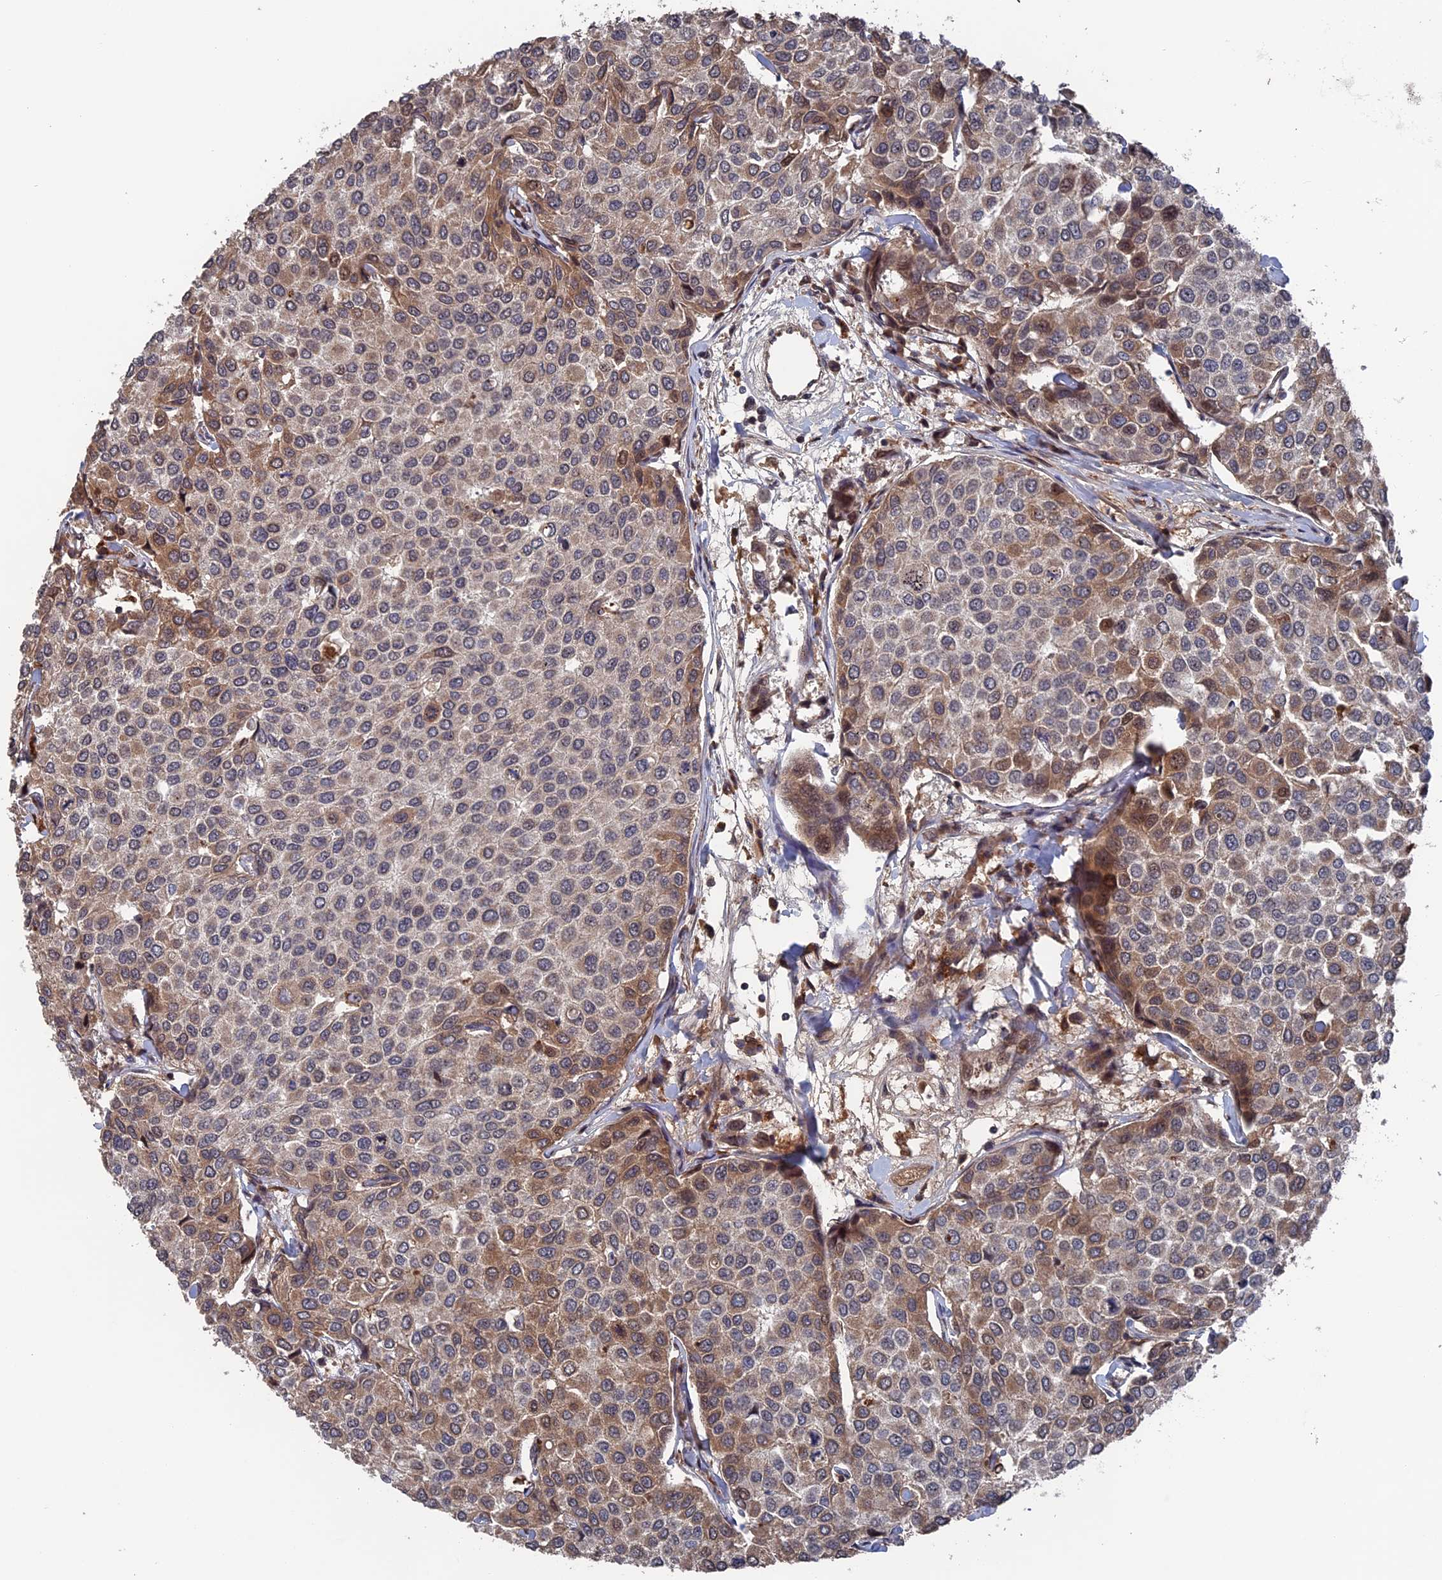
{"staining": {"intensity": "moderate", "quantity": "<25%", "location": "cytoplasmic/membranous"}, "tissue": "breast cancer", "cell_type": "Tumor cells", "image_type": "cancer", "snomed": [{"axis": "morphology", "description": "Duct carcinoma"}, {"axis": "topography", "description": "Breast"}], "caption": "Protein expression analysis of invasive ductal carcinoma (breast) demonstrates moderate cytoplasmic/membranous staining in approximately <25% of tumor cells.", "gene": "PLA2G15", "patient": {"sex": "female", "age": 55}}